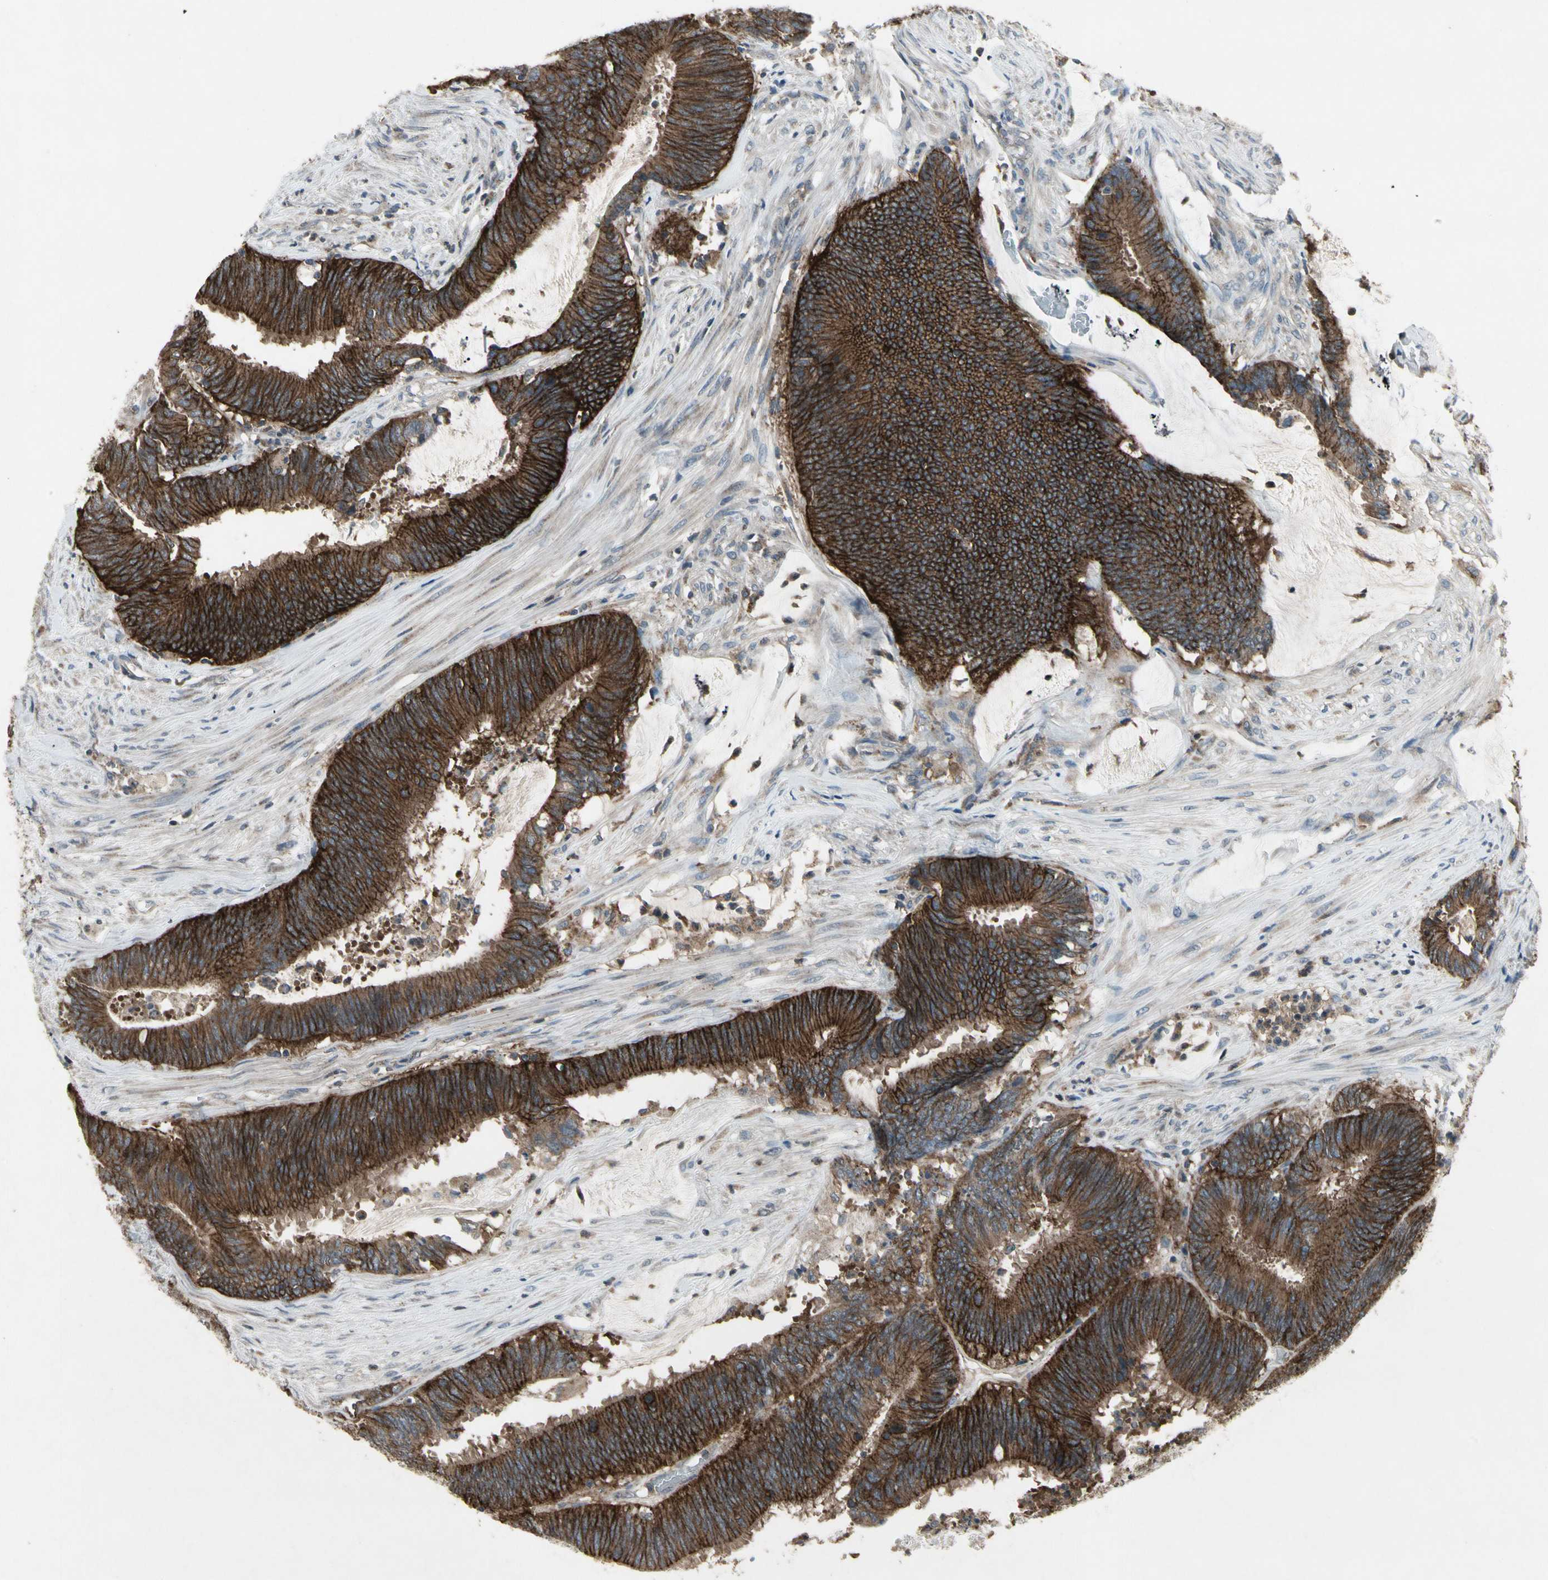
{"staining": {"intensity": "strong", "quantity": ">75%", "location": "cytoplasmic/membranous"}, "tissue": "colorectal cancer", "cell_type": "Tumor cells", "image_type": "cancer", "snomed": [{"axis": "morphology", "description": "Adenocarcinoma, NOS"}, {"axis": "topography", "description": "Rectum"}], "caption": "A high amount of strong cytoplasmic/membranous positivity is present in about >75% of tumor cells in colorectal cancer (adenocarcinoma) tissue.", "gene": "NMI", "patient": {"sex": "female", "age": 66}}